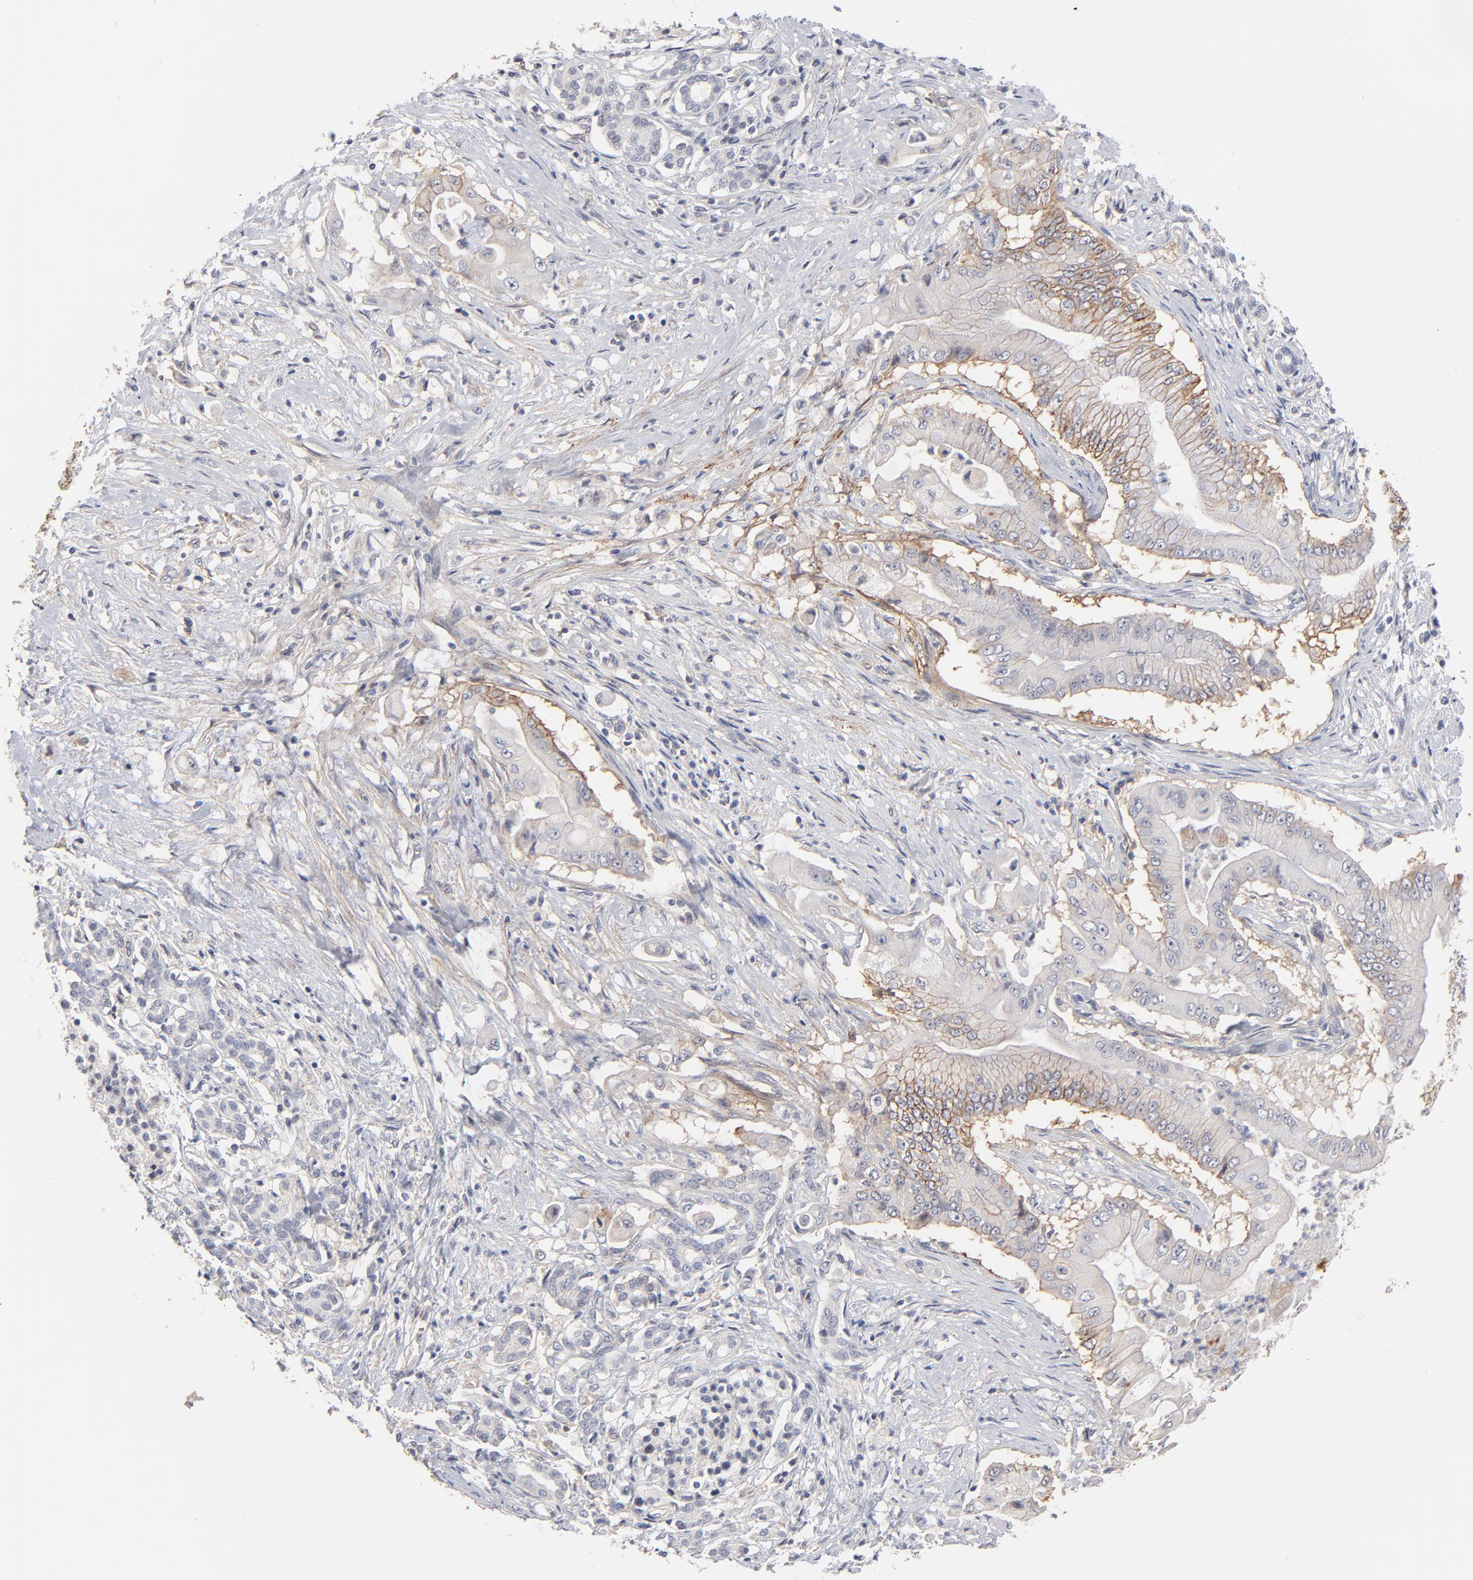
{"staining": {"intensity": "moderate", "quantity": "25%-75%", "location": "cytoplasmic/membranous"}, "tissue": "pancreatic cancer", "cell_type": "Tumor cells", "image_type": "cancer", "snomed": [{"axis": "morphology", "description": "Adenocarcinoma, NOS"}, {"axis": "topography", "description": "Pancreas"}], "caption": "Immunohistochemical staining of human pancreatic adenocarcinoma displays moderate cytoplasmic/membranous protein staining in about 25%-75% of tumor cells.", "gene": "SLC16A1", "patient": {"sex": "male", "age": 62}}